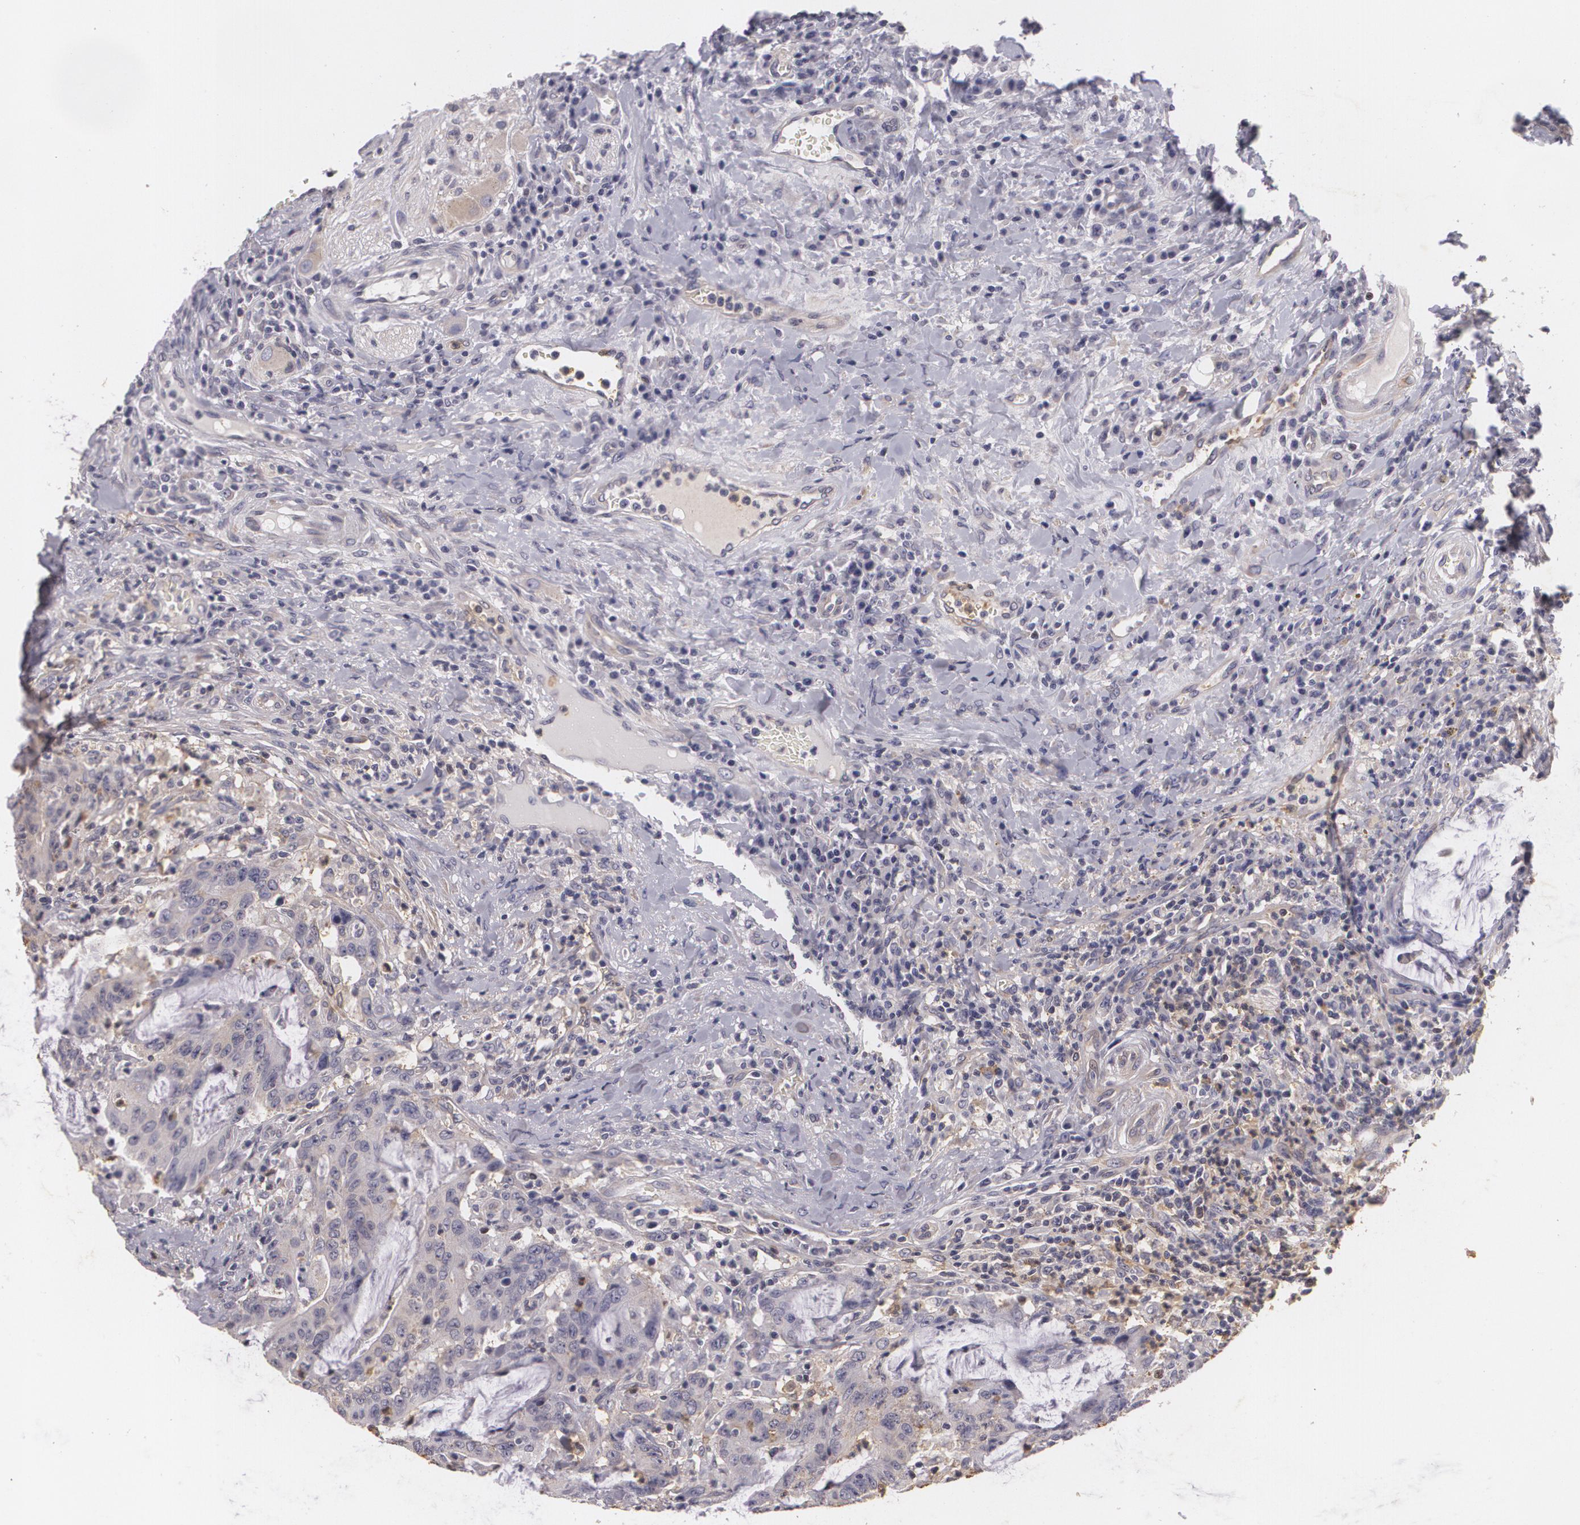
{"staining": {"intensity": "weak", "quantity": "25%-75%", "location": "cytoplasmic/membranous"}, "tissue": "colorectal cancer", "cell_type": "Tumor cells", "image_type": "cancer", "snomed": [{"axis": "morphology", "description": "Adenocarcinoma, NOS"}, {"axis": "topography", "description": "Colon"}], "caption": "IHC image of neoplastic tissue: colorectal cancer stained using immunohistochemistry reveals low levels of weak protein expression localized specifically in the cytoplasmic/membranous of tumor cells, appearing as a cytoplasmic/membranous brown color.", "gene": "KCNA4", "patient": {"sex": "male", "age": 54}}